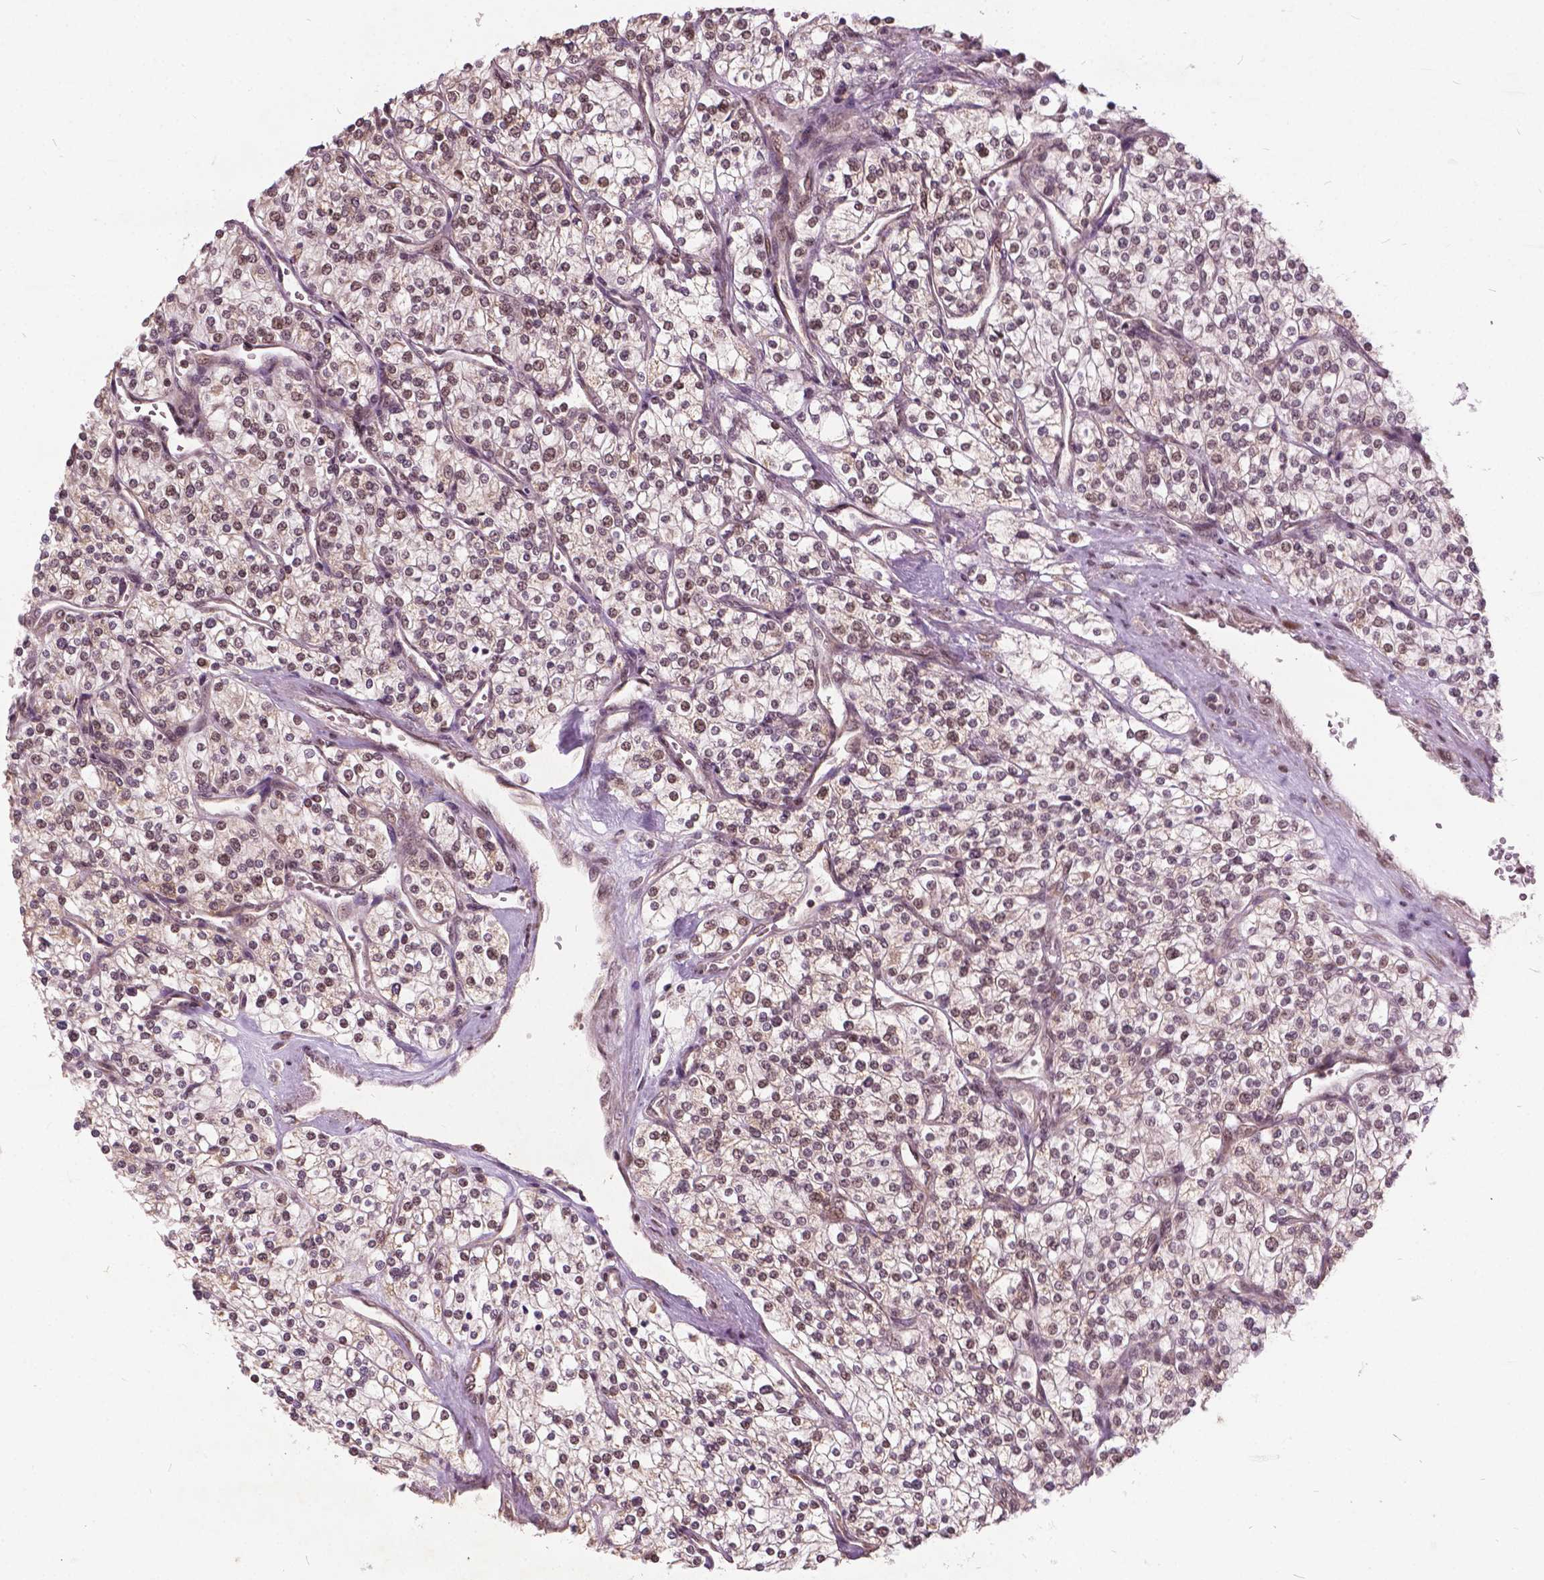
{"staining": {"intensity": "weak", "quantity": ">75%", "location": "nuclear"}, "tissue": "renal cancer", "cell_type": "Tumor cells", "image_type": "cancer", "snomed": [{"axis": "morphology", "description": "Adenocarcinoma, NOS"}, {"axis": "topography", "description": "Kidney"}], "caption": "Approximately >75% of tumor cells in adenocarcinoma (renal) exhibit weak nuclear protein positivity as visualized by brown immunohistochemical staining.", "gene": "GPS2", "patient": {"sex": "male", "age": 80}}